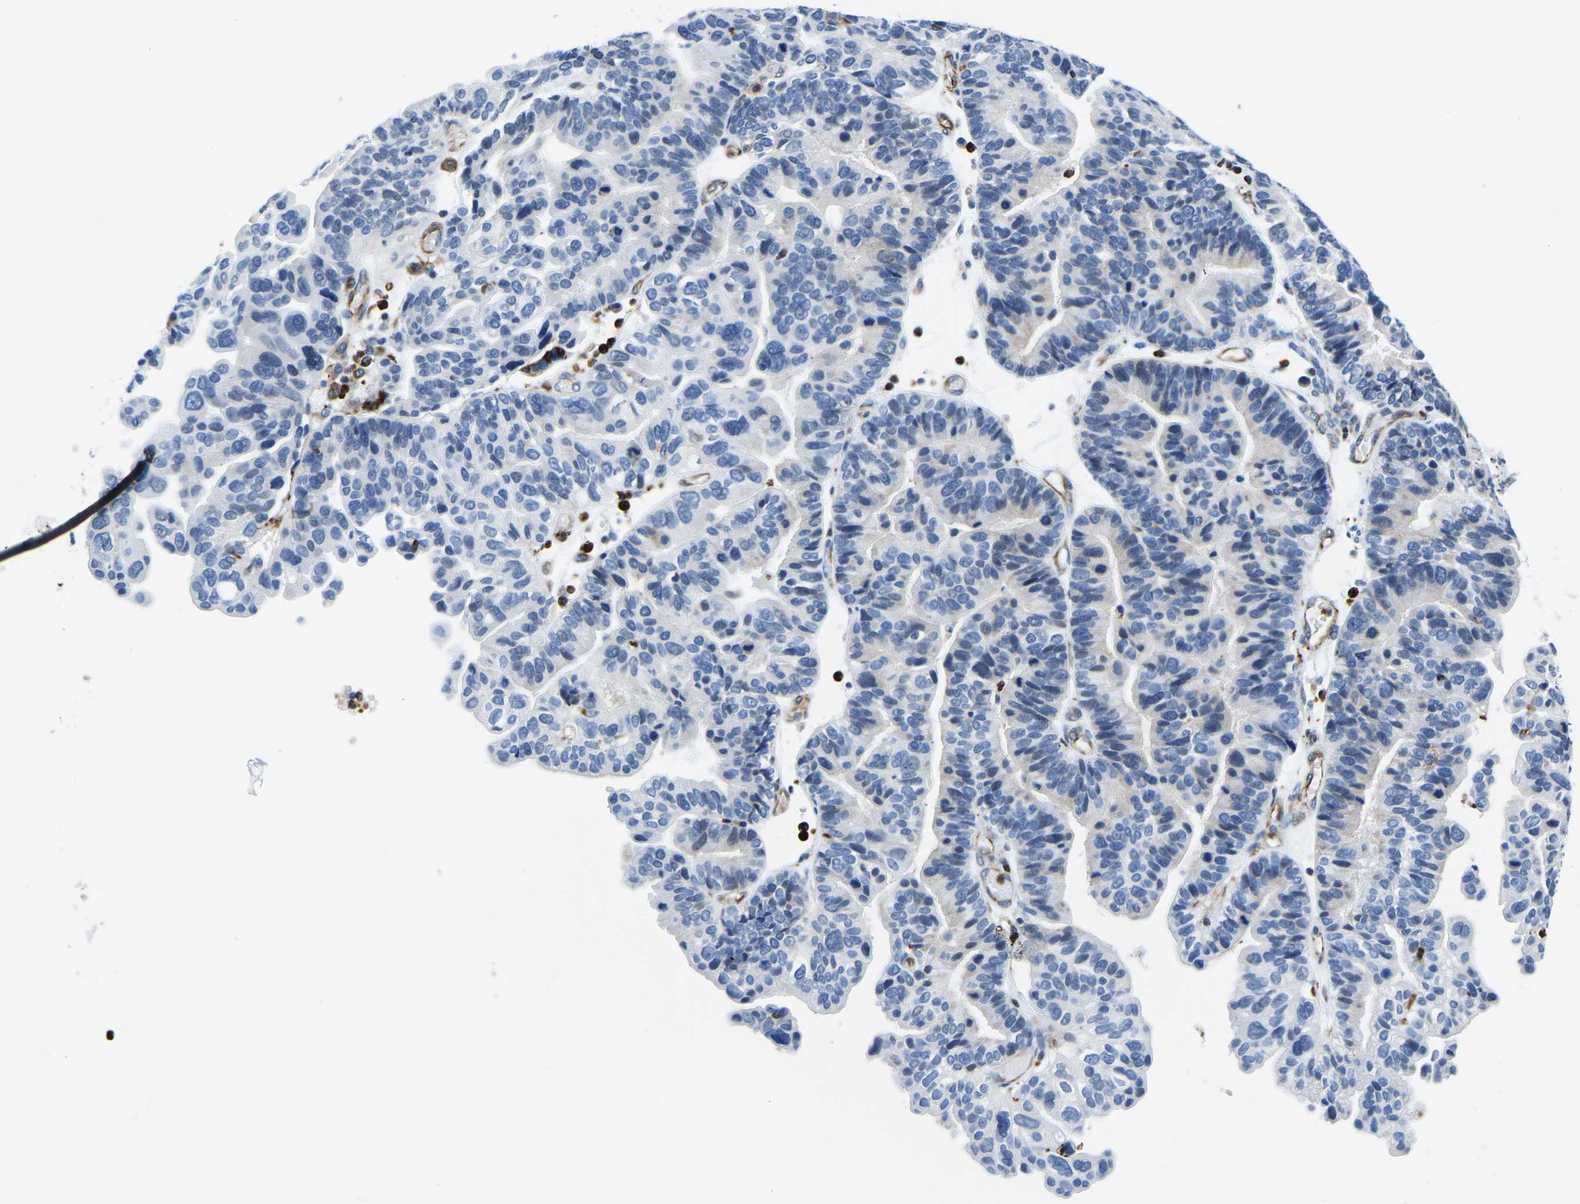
{"staining": {"intensity": "negative", "quantity": "none", "location": "none"}, "tissue": "ovarian cancer", "cell_type": "Tumor cells", "image_type": "cancer", "snomed": [{"axis": "morphology", "description": "Cystadenocarcinoma, serous, NOS"}, {"axis": "topography", "description": "Ovary"}], "caption": "Tumor cells are negative for brown protein staining in serous cystadenocarcinoma (ovarian).", "gene": "MS4A3", "patient": {"sex": "female", "age": 56}}